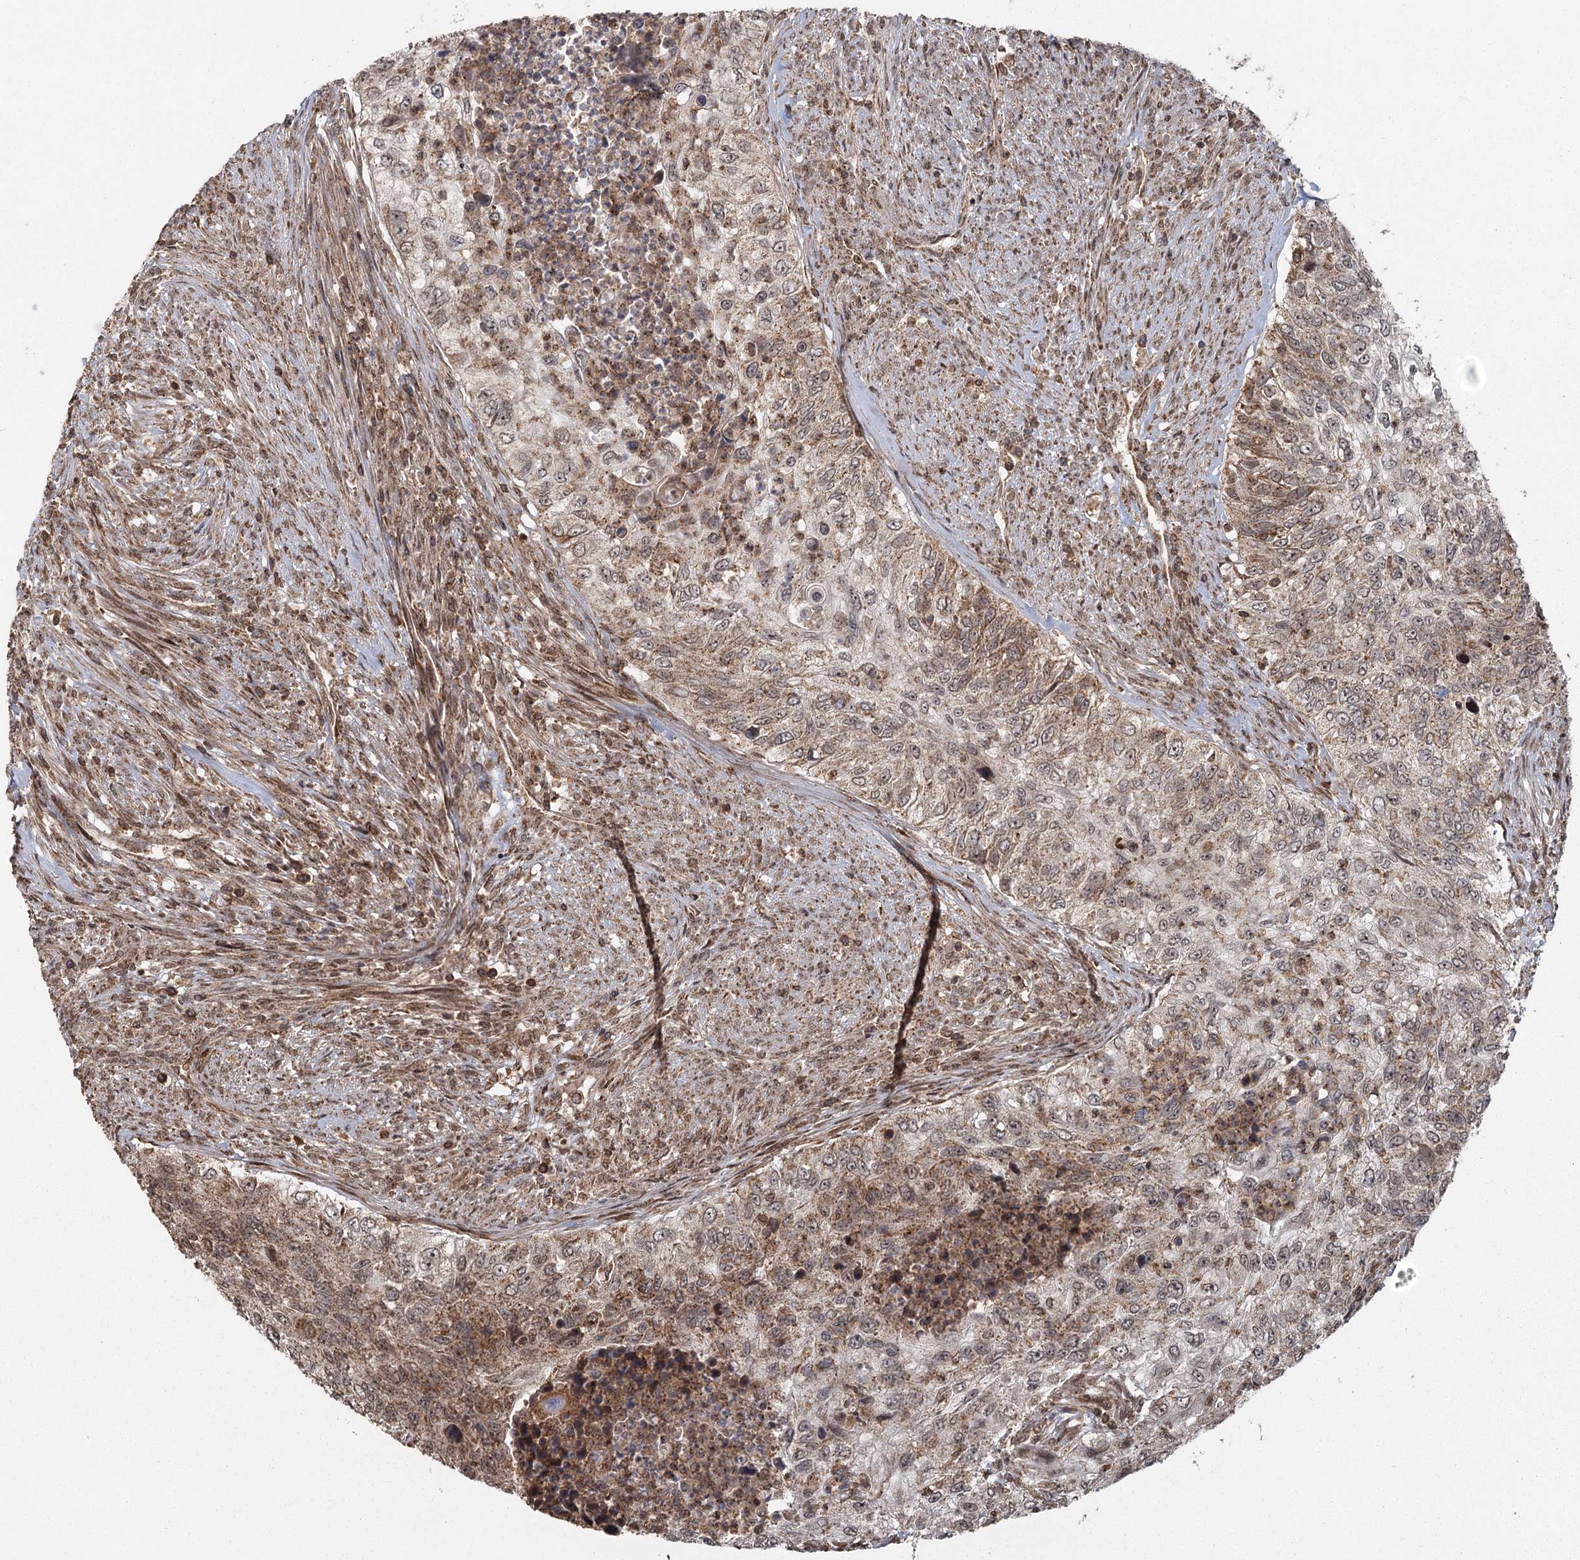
{"staining": {"intensity": "moderate", "quantity": ">75%", "location": "cytoplasmic/membranous"}, "tissue": "urothelial cancer", "cell_type": "Tumor cells", "image_type": "cancer", "snomed": [{"axis": "morphology", "description": "Urothelial carcinoma, High grade"}, {"axis": "topography", "description": "Urinary bladder"}], "caption": "Urothelial carcinoma (high-grade) stained with DAB immunohistochemistry reveals medium levels of moderate cytoplasmic/membranous staining in approximately >75% of tumor cells.", "gene": "MICU1", "patient": {"sex": "female", "age": 60}}